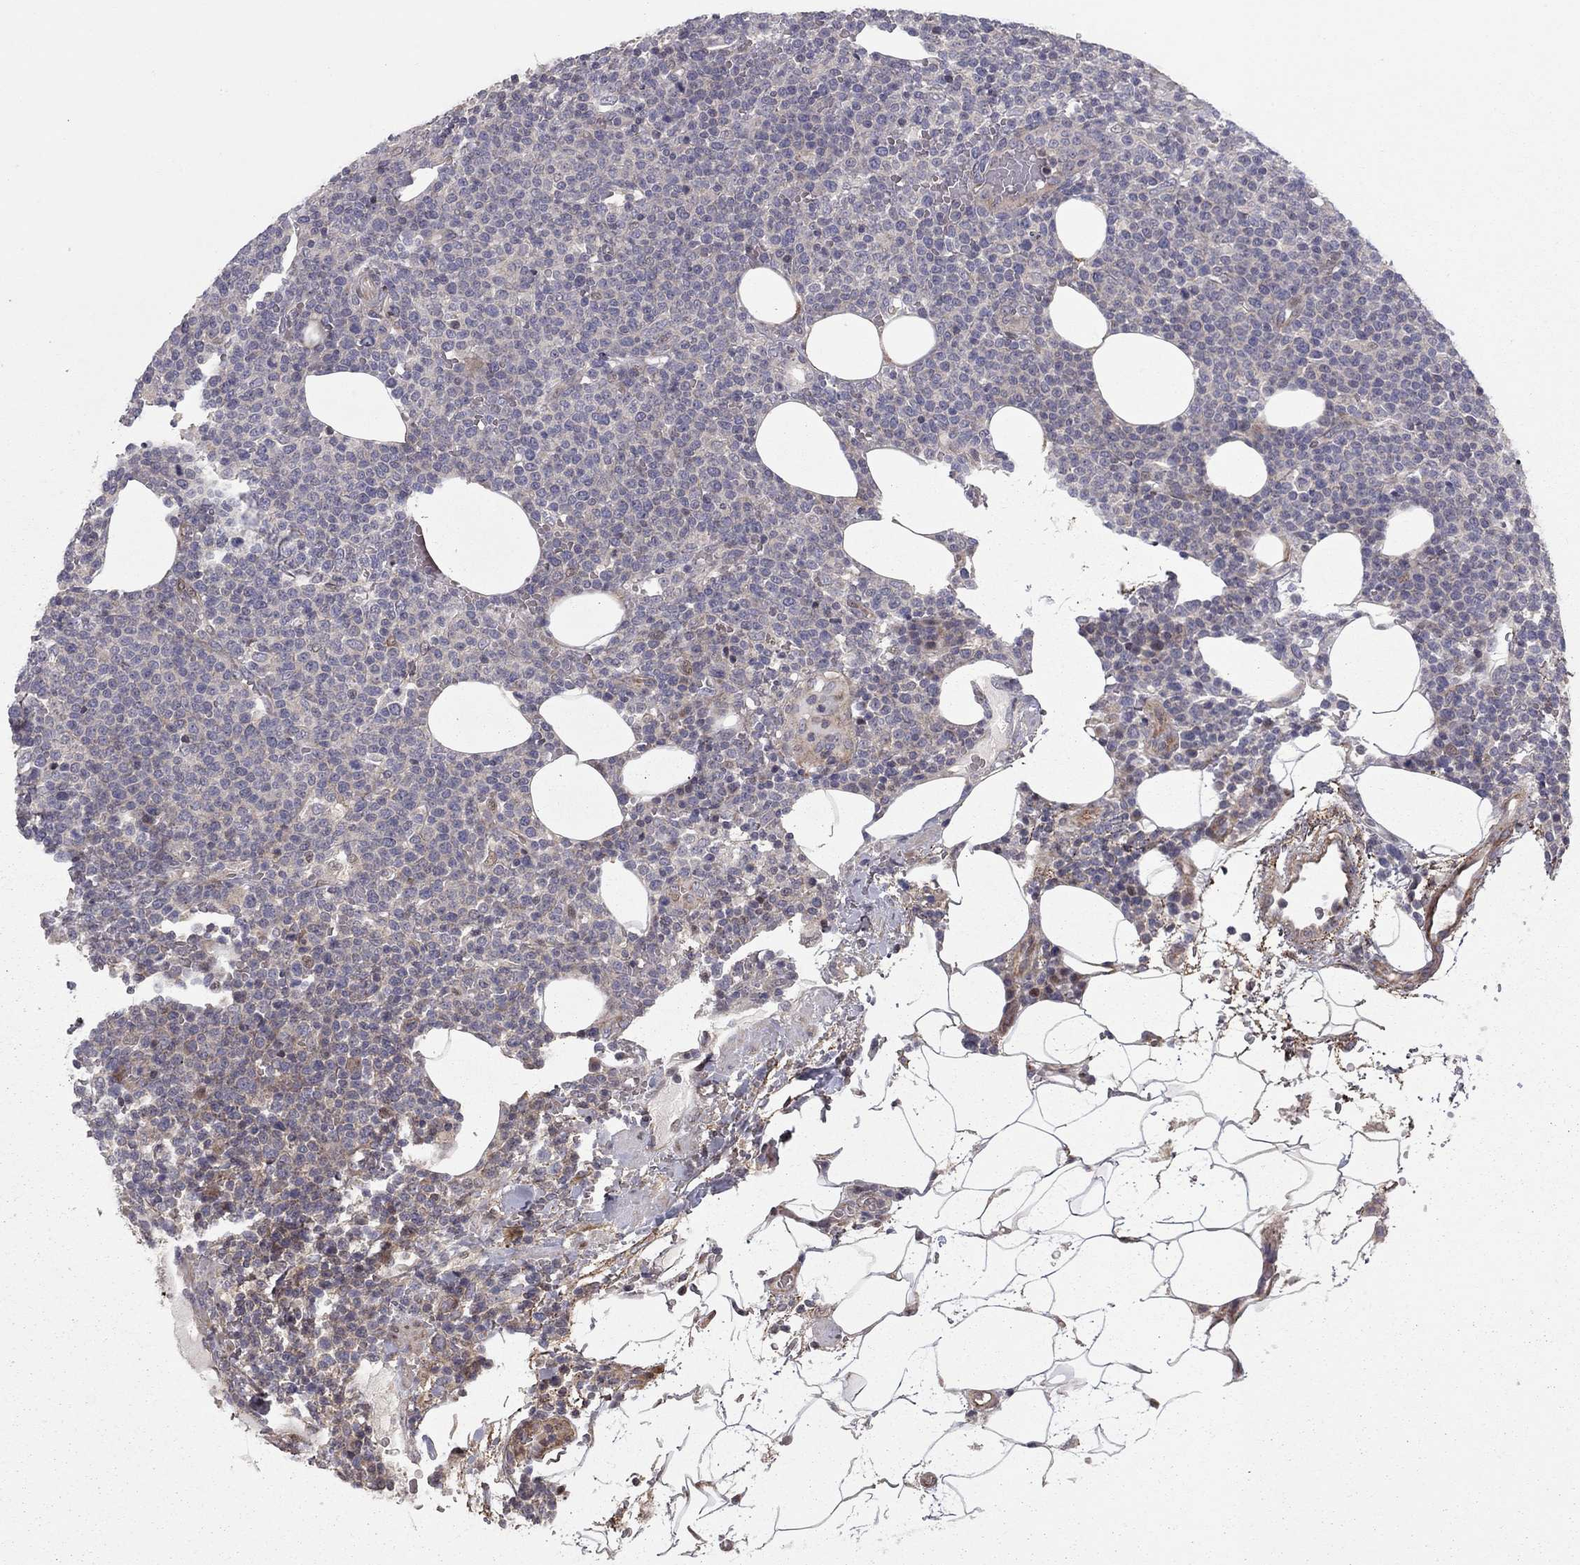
{"staining": {"intensity": "negative", "quantity": "none", "location": "none"}, "tissue": "lymphoma", "cell_type": "Tumor cells", "image_type": "cancer", "snomed": [{"axis": "morphology", "description": "Malignant lymphoma, non-Hodgkin's type, High grade"}, {"axis": "topography", "description": "Lymph node"}], "caption": "High power microscopy photomicrograph of an immunohistochemistry photomicrograph of lymphoma, revealing no significant staining in tumor cells.", "gene": "DUSP7", "patient": {"sex": "male", "age": 61}}